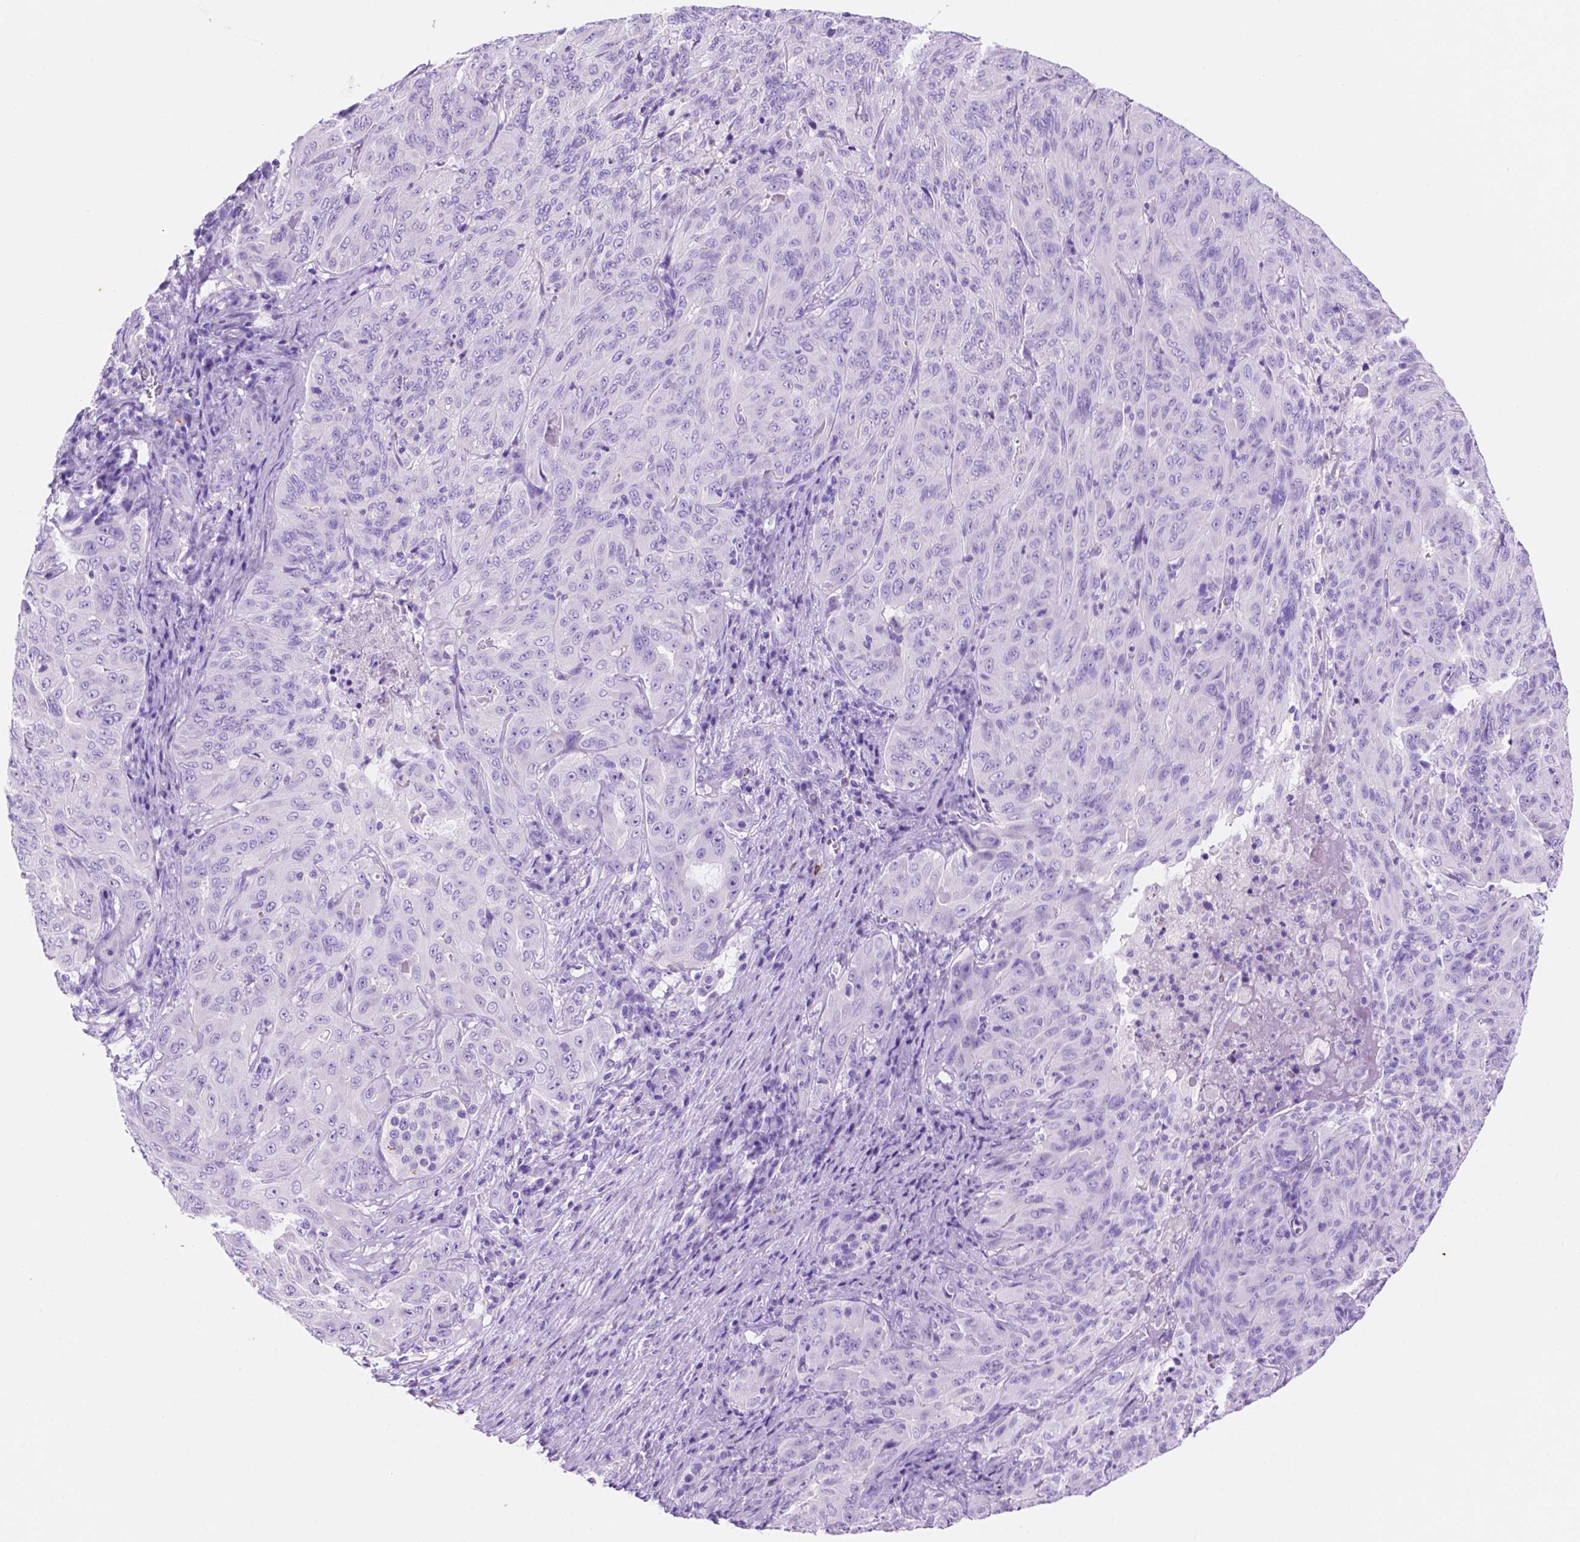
{"staining": {"intensity": "negative", "quantity": "none", "location": "none"}, "tissue": "pancreatic cancer", "cell_type": "Tumor cells", "image_type": "cancer", "snomed": [{"axis": "morphology", "description": "Adenocarcinoma, NOS"}, {"axis": "topography", "description": "Pancreas"}], "caption": "The image reveals no staining of tumor cells in adenocarcinoma (pancreatic).", "gene": "FOXB2", "patient": {"sex": "male", "age": 63}}